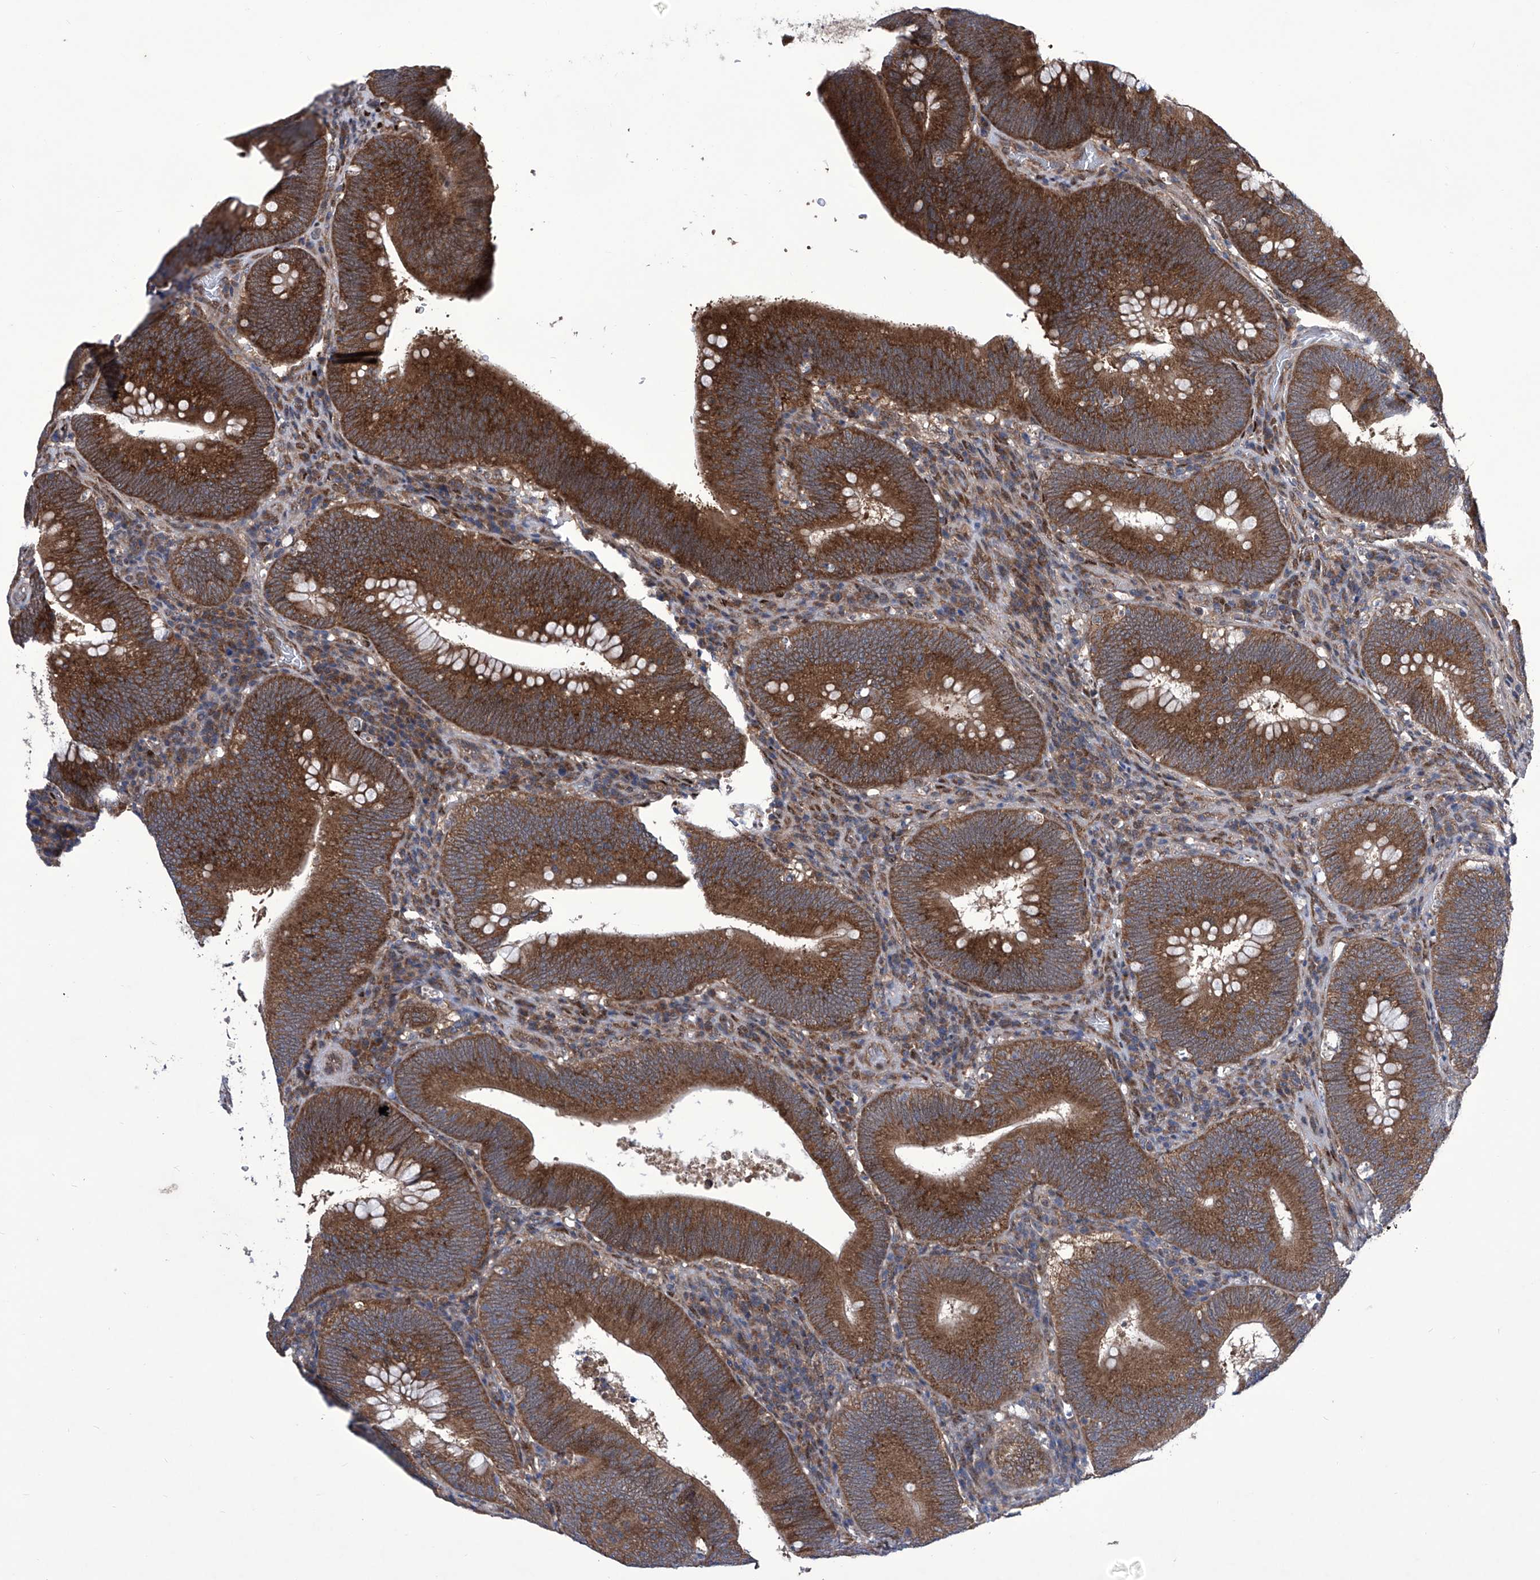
{"staining": {"intensity": "strong", "quantity": ">75%", "location": "cytoplasmic/membranous"}, "tissue": "colorectal cancer", "cell_type": "Tumor cells", "image_type": "cancer", "snomed": [{"axis": "morphology", "description": "Normal tissue, NOS"}, {"axis": "topography", "description": "Colon"}], "caption": "Colorectal cancer tissue exhibits strong cytoplasmic/membranous expression in about >75% of tumor cells, visualized by immunohistochemistry.", "gene": "KTI12", "patient": {"sex": "female", "age": 82}}